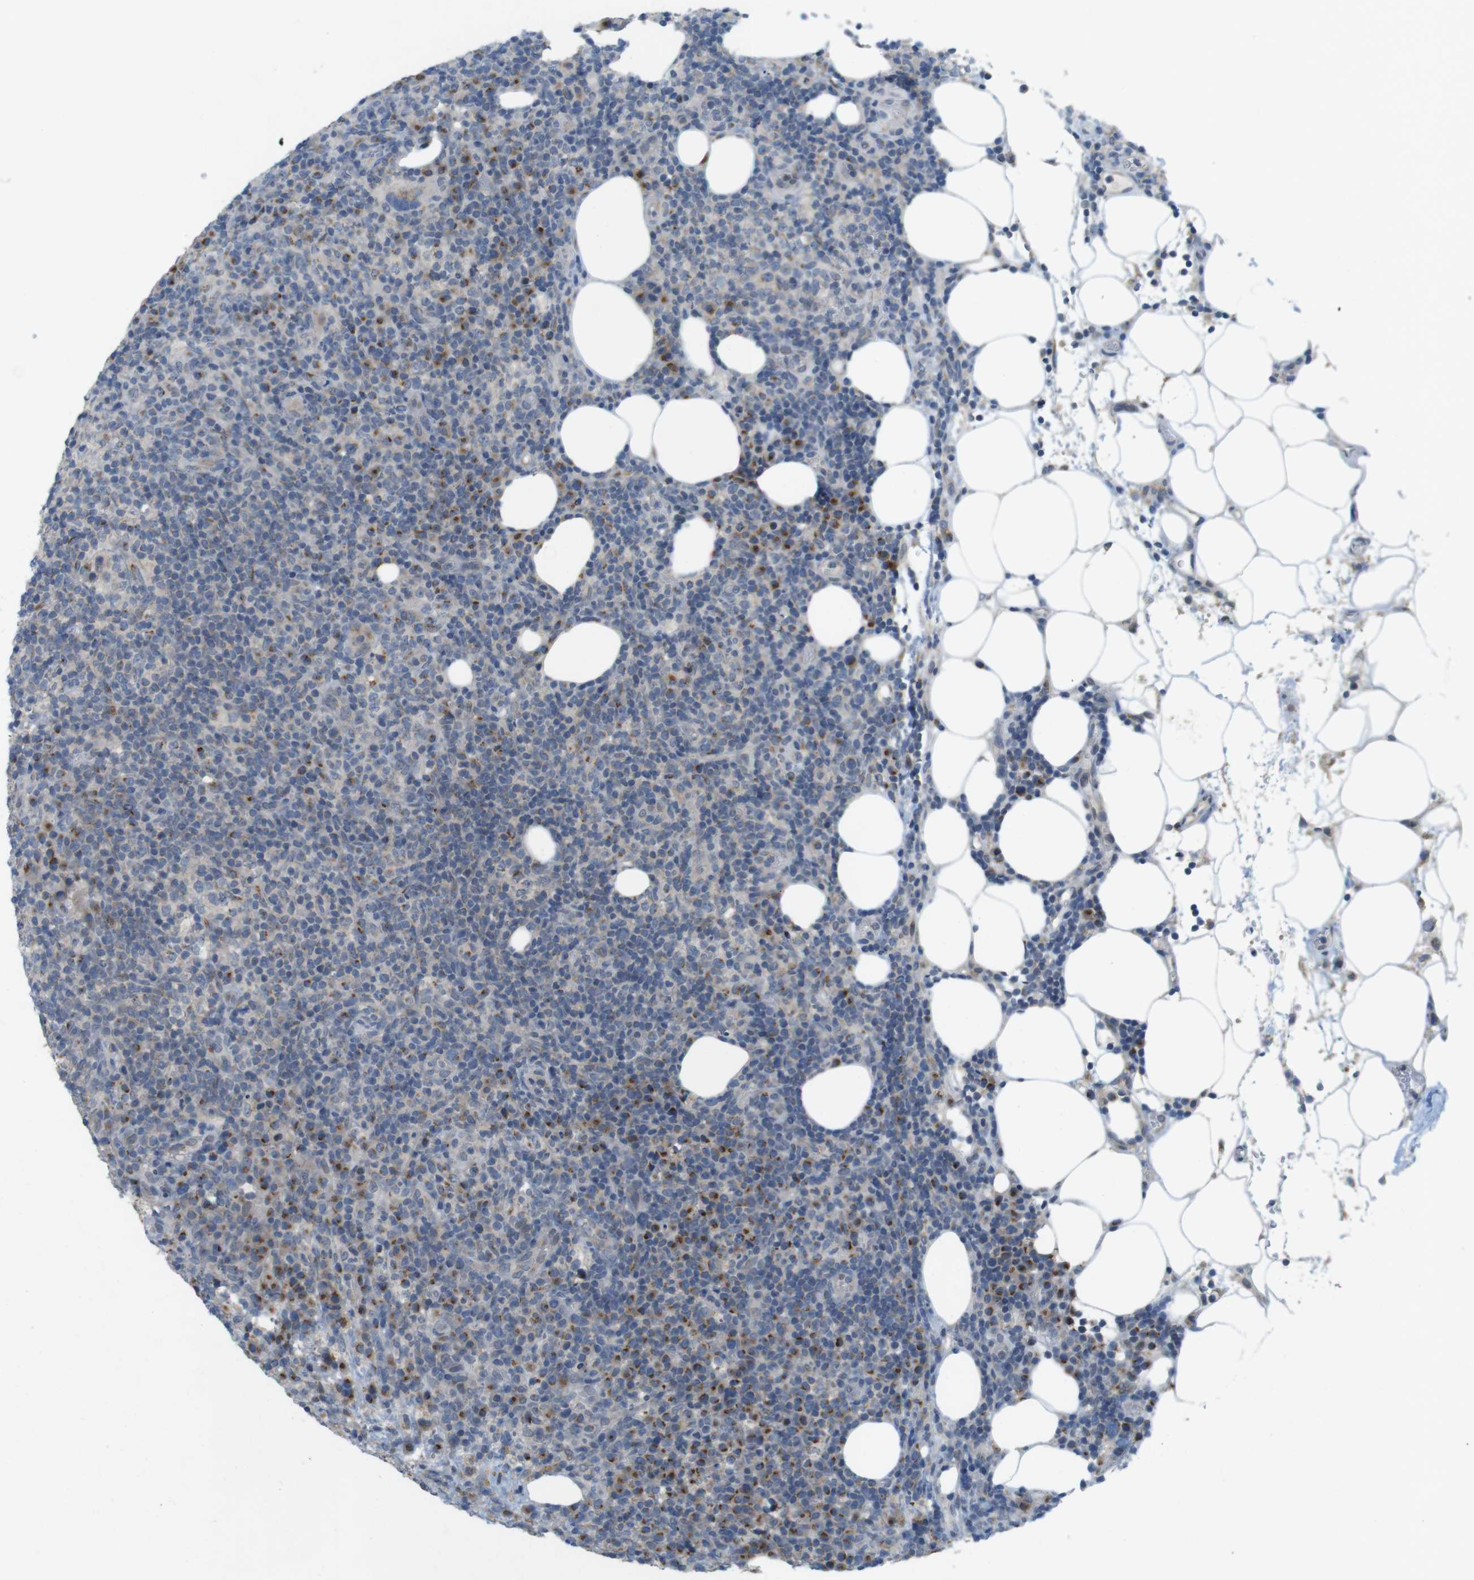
{"staining": {"intensity": "moderate", "quantity": "25%-75%", "location": "cytoplasmic/membranous"}, "tissue": "lymphoma", "cell_type": "Tumor cells", "image_type": "cancer", "snomed": [{"axis": "morphology", "description": "Malignant lymphoma, non-Hodgkin's type, High grade"}, {"axis": "topography", "description": "Lymph node"}], "caption": "IHC micrograph of neoplastic tissue: human lymphoma stained using immunohistochemistry (IHC) reveals medium levels of moderate protein expression localized specifically in the cytoplasmic/membranous of tumor cells, appearing as a cytoplasmic/membranous brown color.", "gene": "YIPF3", "patient": {"sex": "female", "age": 76}}